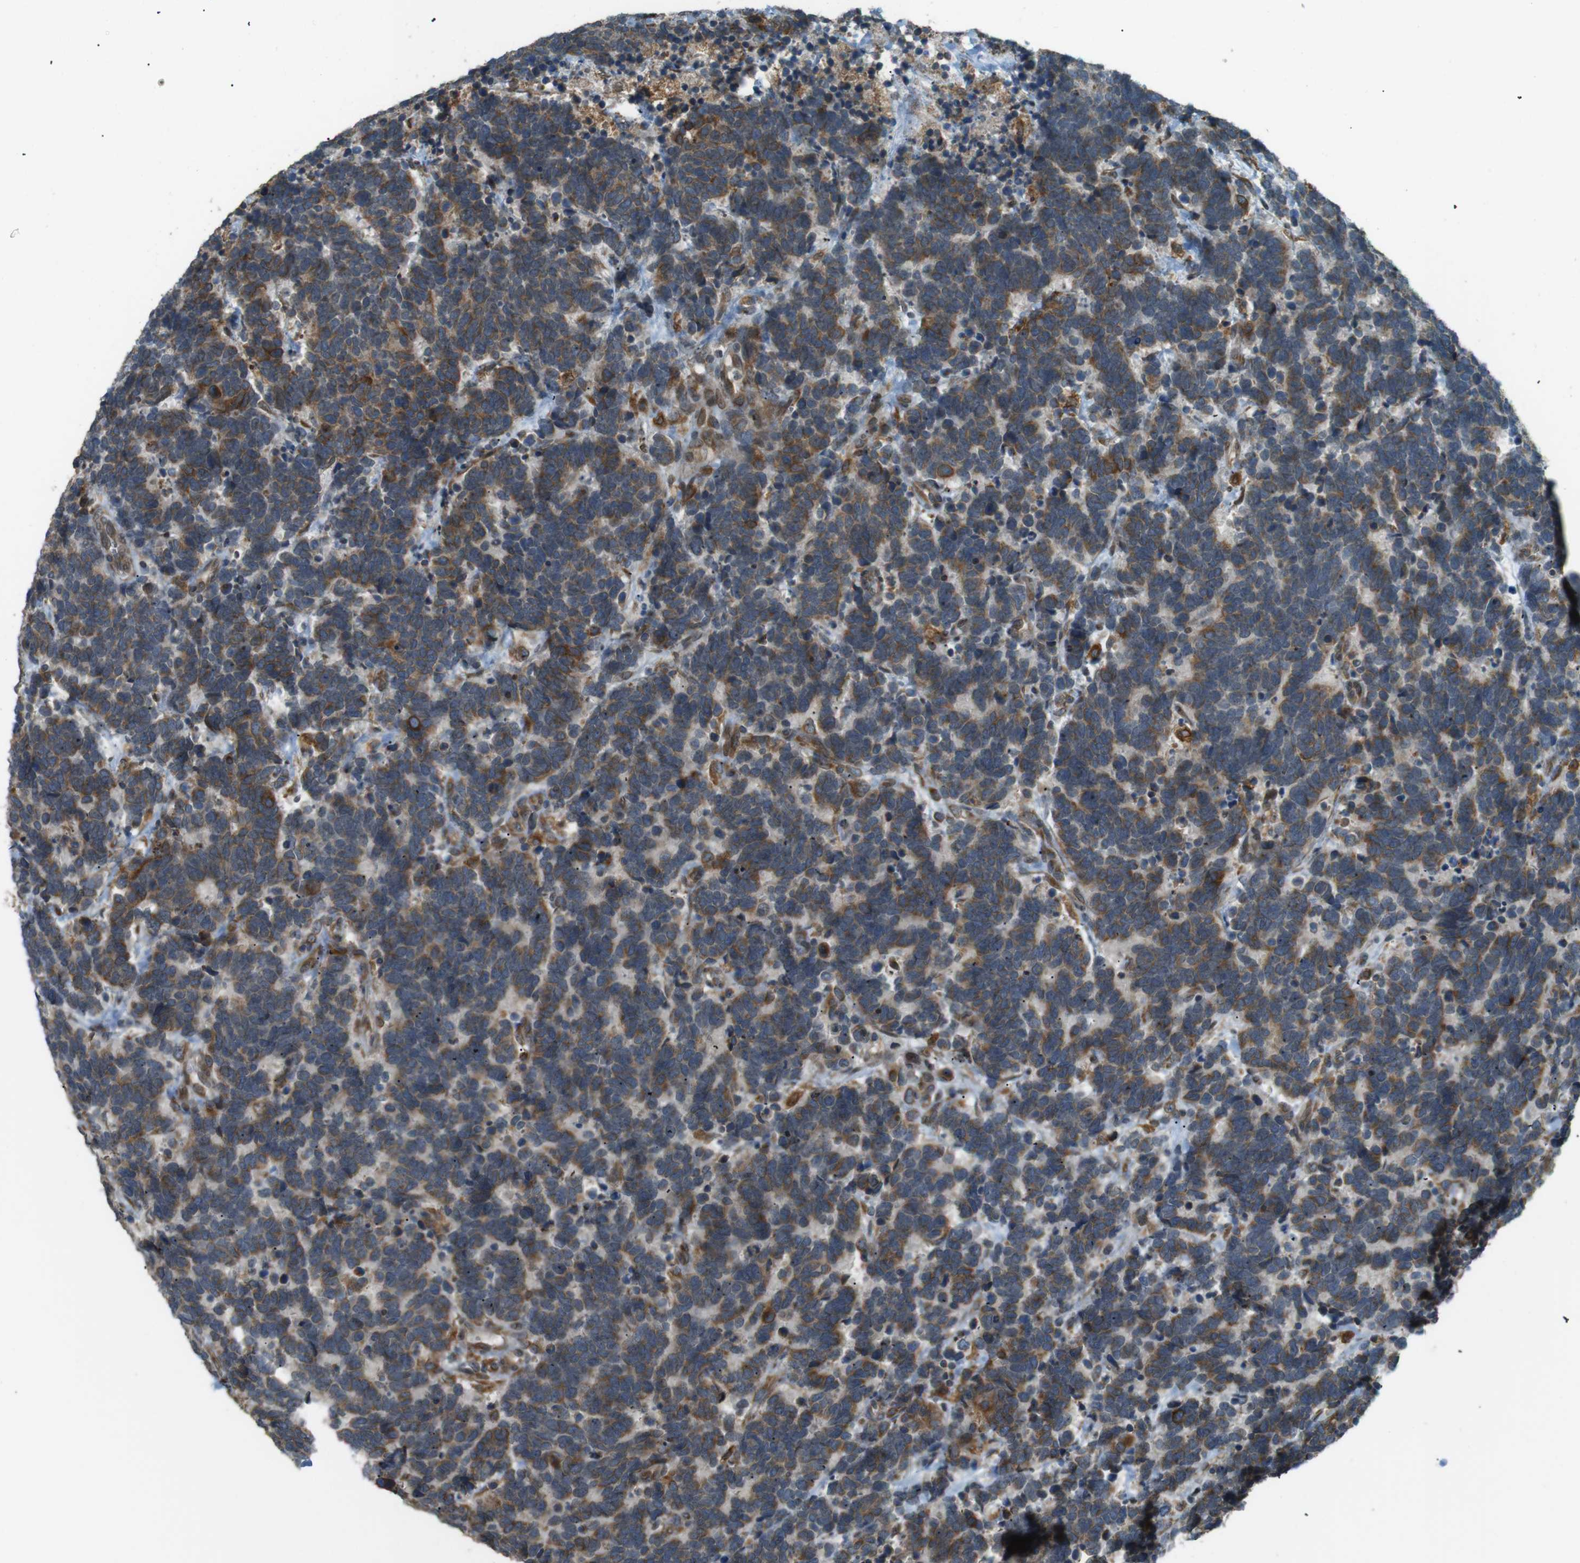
{"staining": {"intensity": "moderate", "quantity": "25%-75%", "location": "cytoplasmic/membranous"}, "tissue": "carcinoid", "cell_type": "Tumor cells", "image_type": "cancer", "snomed": [{"axis": "morphology", "description": "Carcinoma, NOS"}, {"axis": "morphology", "description": "Carcinoid, malignant, NOS"}, {"axis": "topography", "description": "Urinary bladder"}], "caption": "Protein positivity by IHC displays moderate cytoplasmic/membranous expression in about 25%-75% of tumor cells in carcinoid.", "gene": "TMED4", "patient": {"sex": "male", "age": 57}}